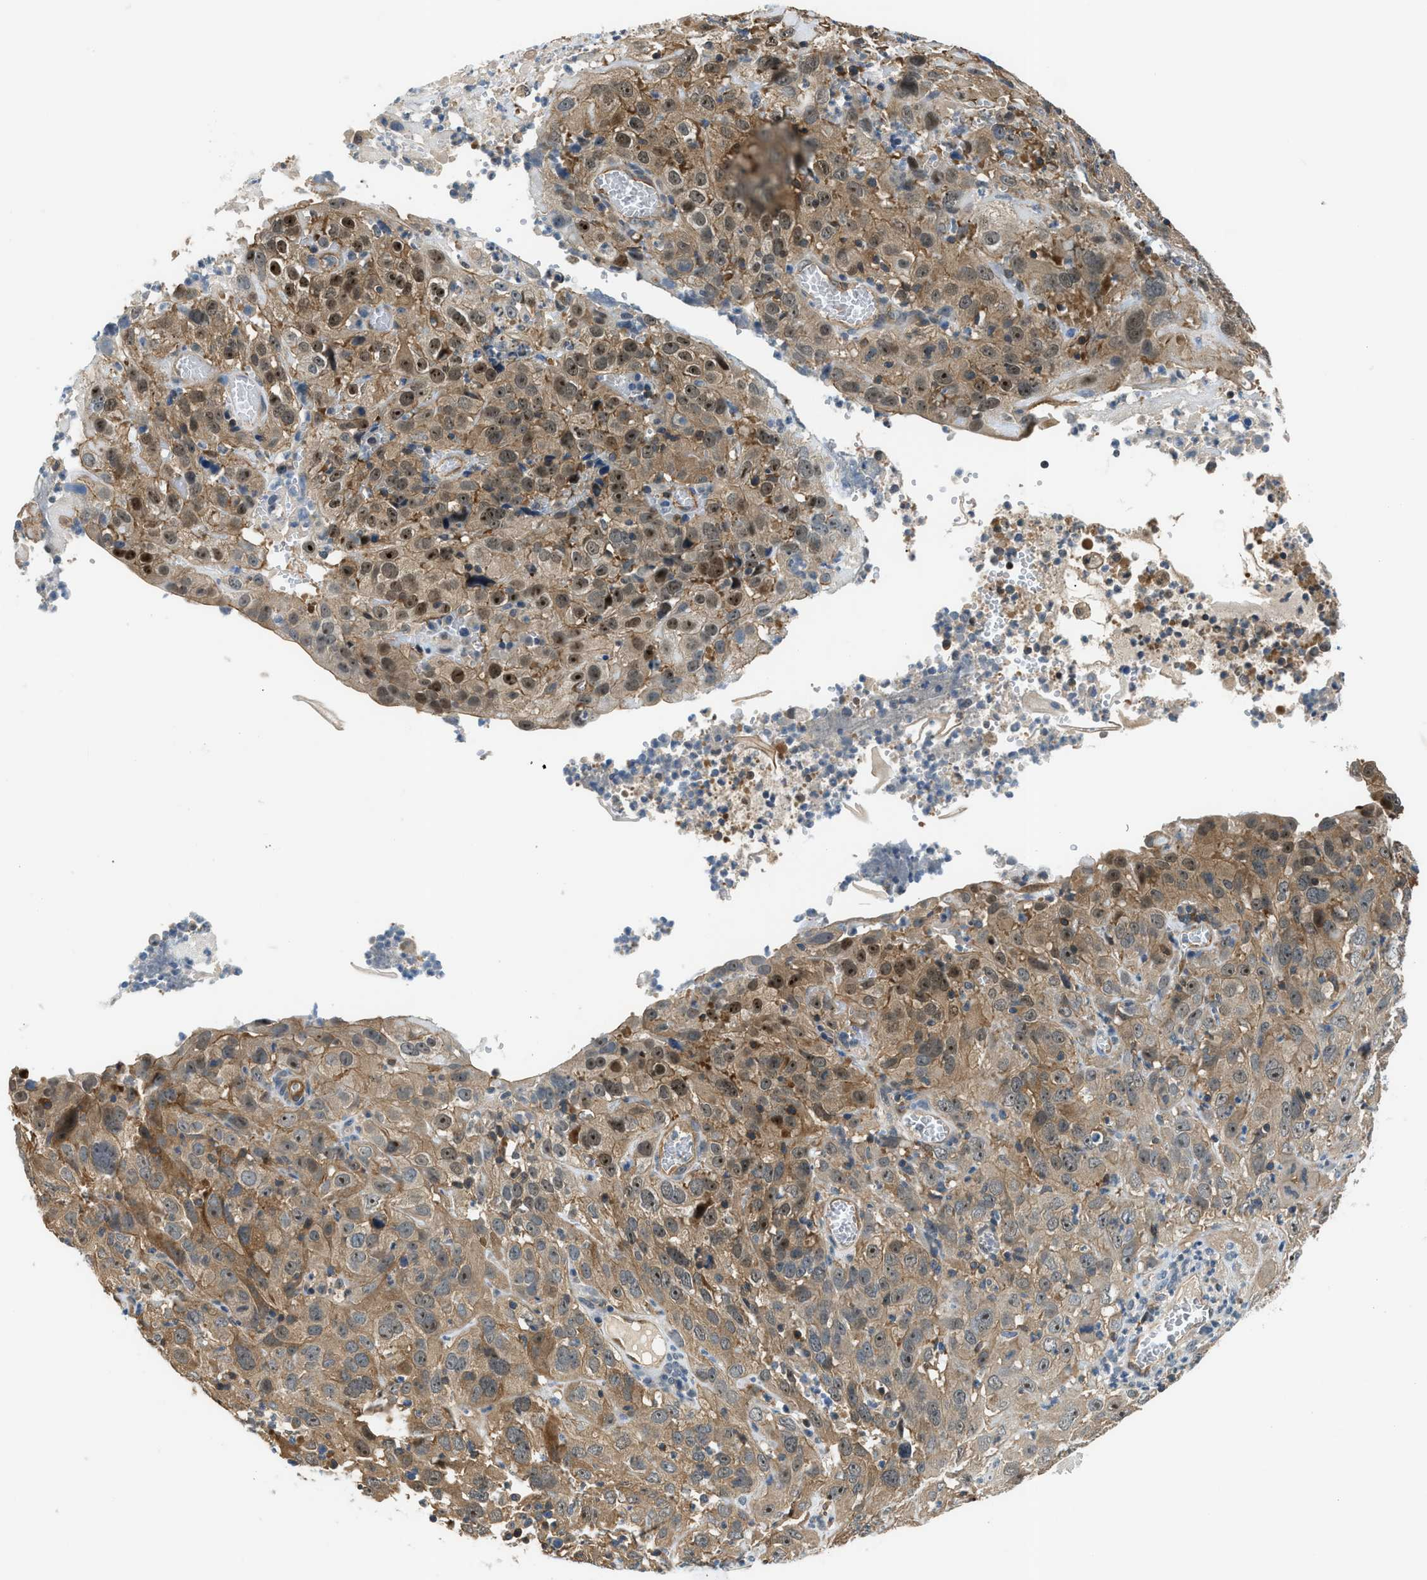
{"staining": {"intensity": "moderate", "quantity": ">75%", "location": "cytoplasmic/membranous,nuclear"}, "tissue": "cervical cancer", "cell_type": "Tumor cells", "image_type": "cancer", "snomed": [{"axis": "morphology", "description": "Squamous cell carcinoma, NOS"}, {"axis": "topography", "description": "Cervix"}], "caption": "IHC histopathology image of neoplastic tissue: human cervical squamous cell carcinoma stained using immunohistochemistry exhibits medium levels of moderate protein expression localized specifically in the cytoplasmic/membranous and nuclear of tumor cells, appearing as a cytoplasmic/membranous and nuclear brown color.", "gene": "CBLB", "patient": {"sex": "female", "age": 32}}